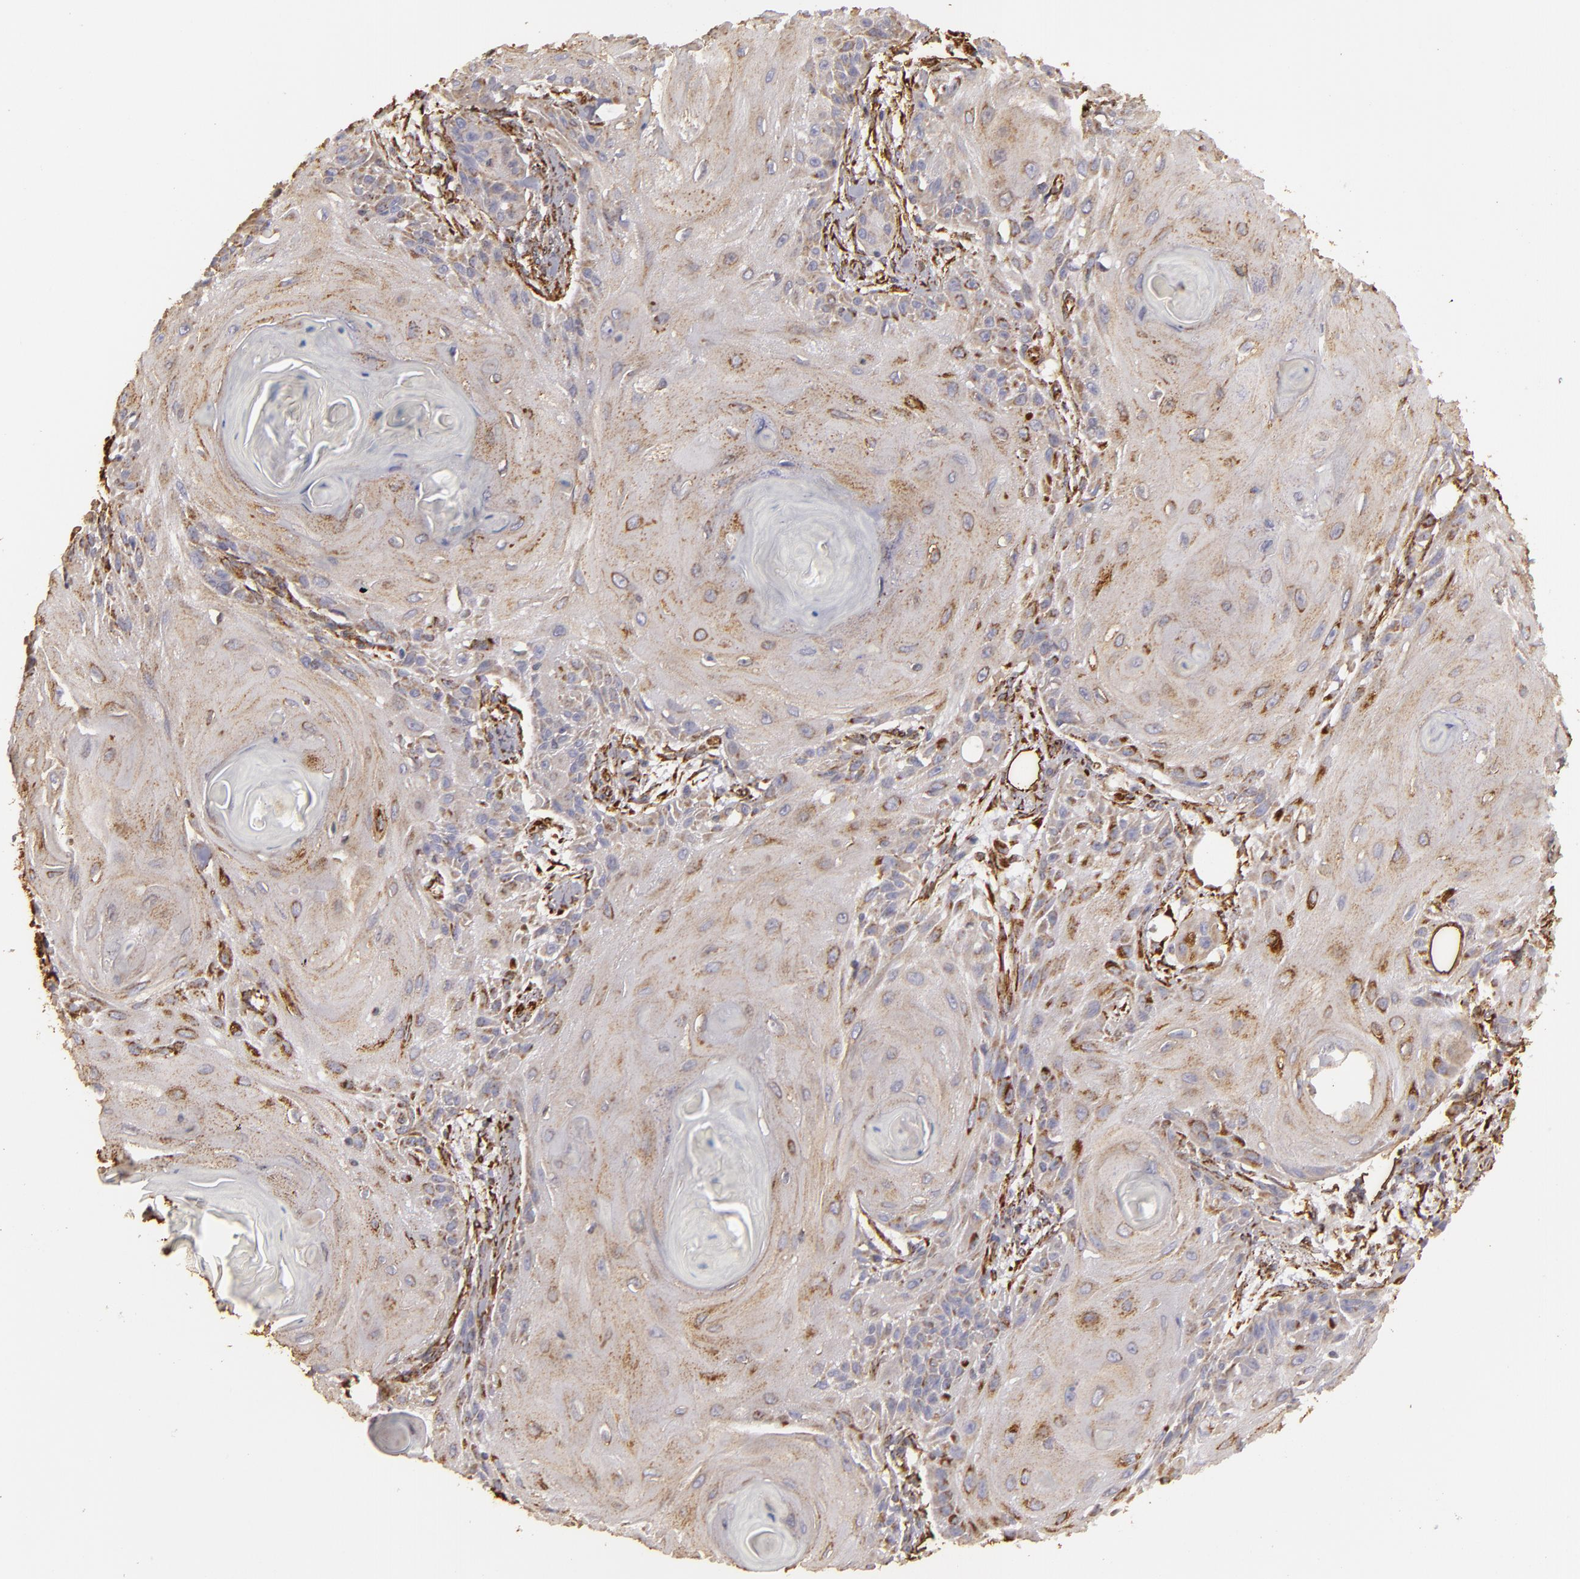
{"staining": {"intensity": "weak", "quantity": ">75%", "location": "cytoplasmic/membranous"}, "tissue": "skin cancer", "cell_type": "Tumor cells", "image_type": "cancer", "snomed": [{"axis": "morphology", "description": "Squamous cell carcinoma, NOS"}, {"axis": "topography", "description": "Skin"}], "caption": "There is low levels of weak cytoplasmic/membranous positivity in tumor cells of skin cancer (squamous cell carcinoma), as demonstrated by immunohistochemical staining (brown color).", "gene": "CYB5R3", "patient": {"sex": "female", "age": 88}}